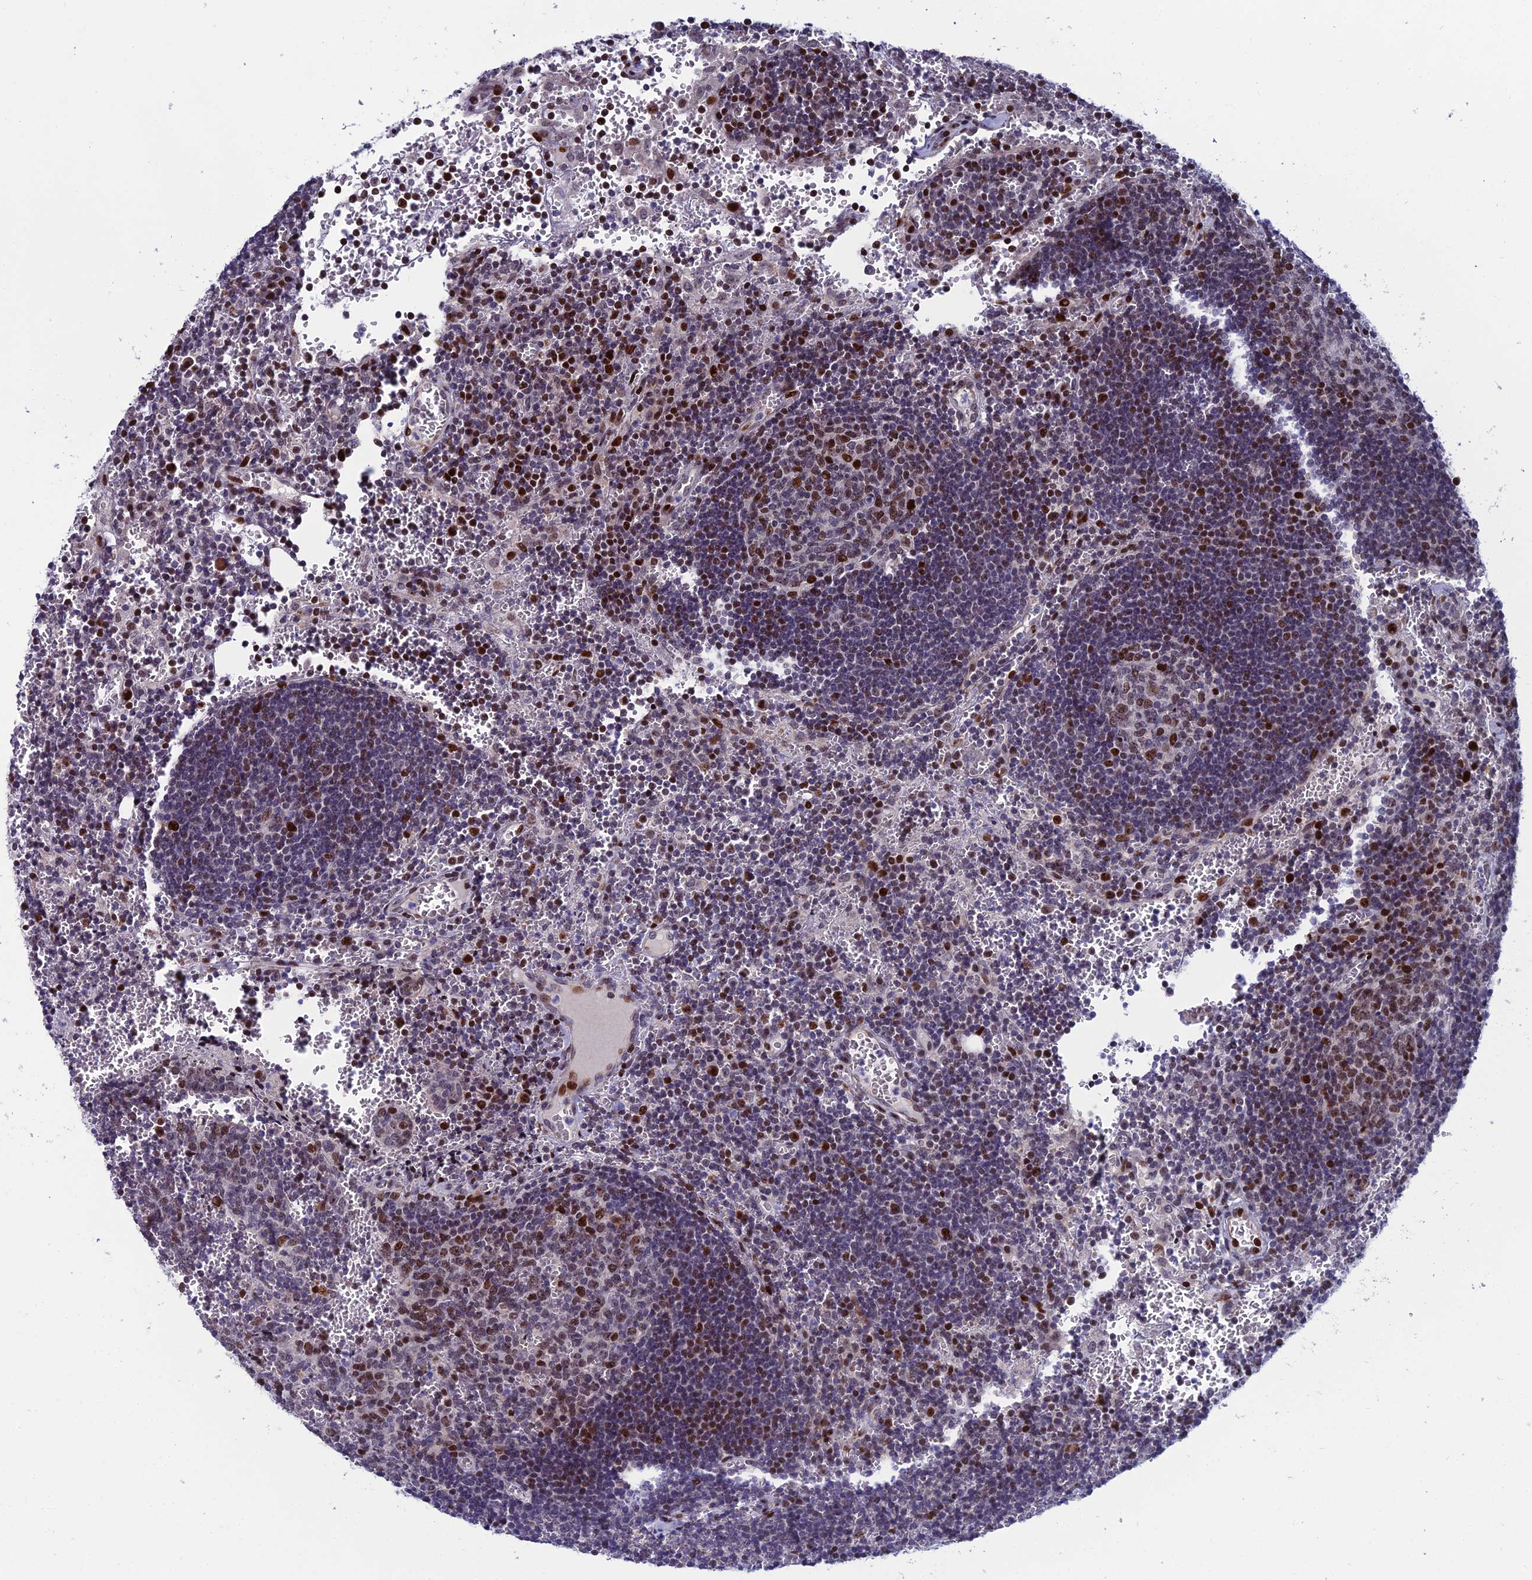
{"staining": {"intensity": "moderate", "quantity": "25%-75%", "location": "nuclear"}, "tissue": "lymph node", "cell_type": "Germinal center cells", "image_type": "normal", "snomed": [{"axis": "morphology", "description": "Normal tissue, NOS"}, {"axis": "topography", "description": "Lymph node"}], "caption": "Immunohistochemical staining of unremarkable lymph node displays 25%-75% levels of moderate nuclear protein positivity in approximately 25%-75% of germinal center cells. (DAB (3,3'-diaminobenzidine) = brown stain, brightfield microscopy at high magnification).", "gene": "TAF9B", "patient": {"sex": "female", "age": 73}}